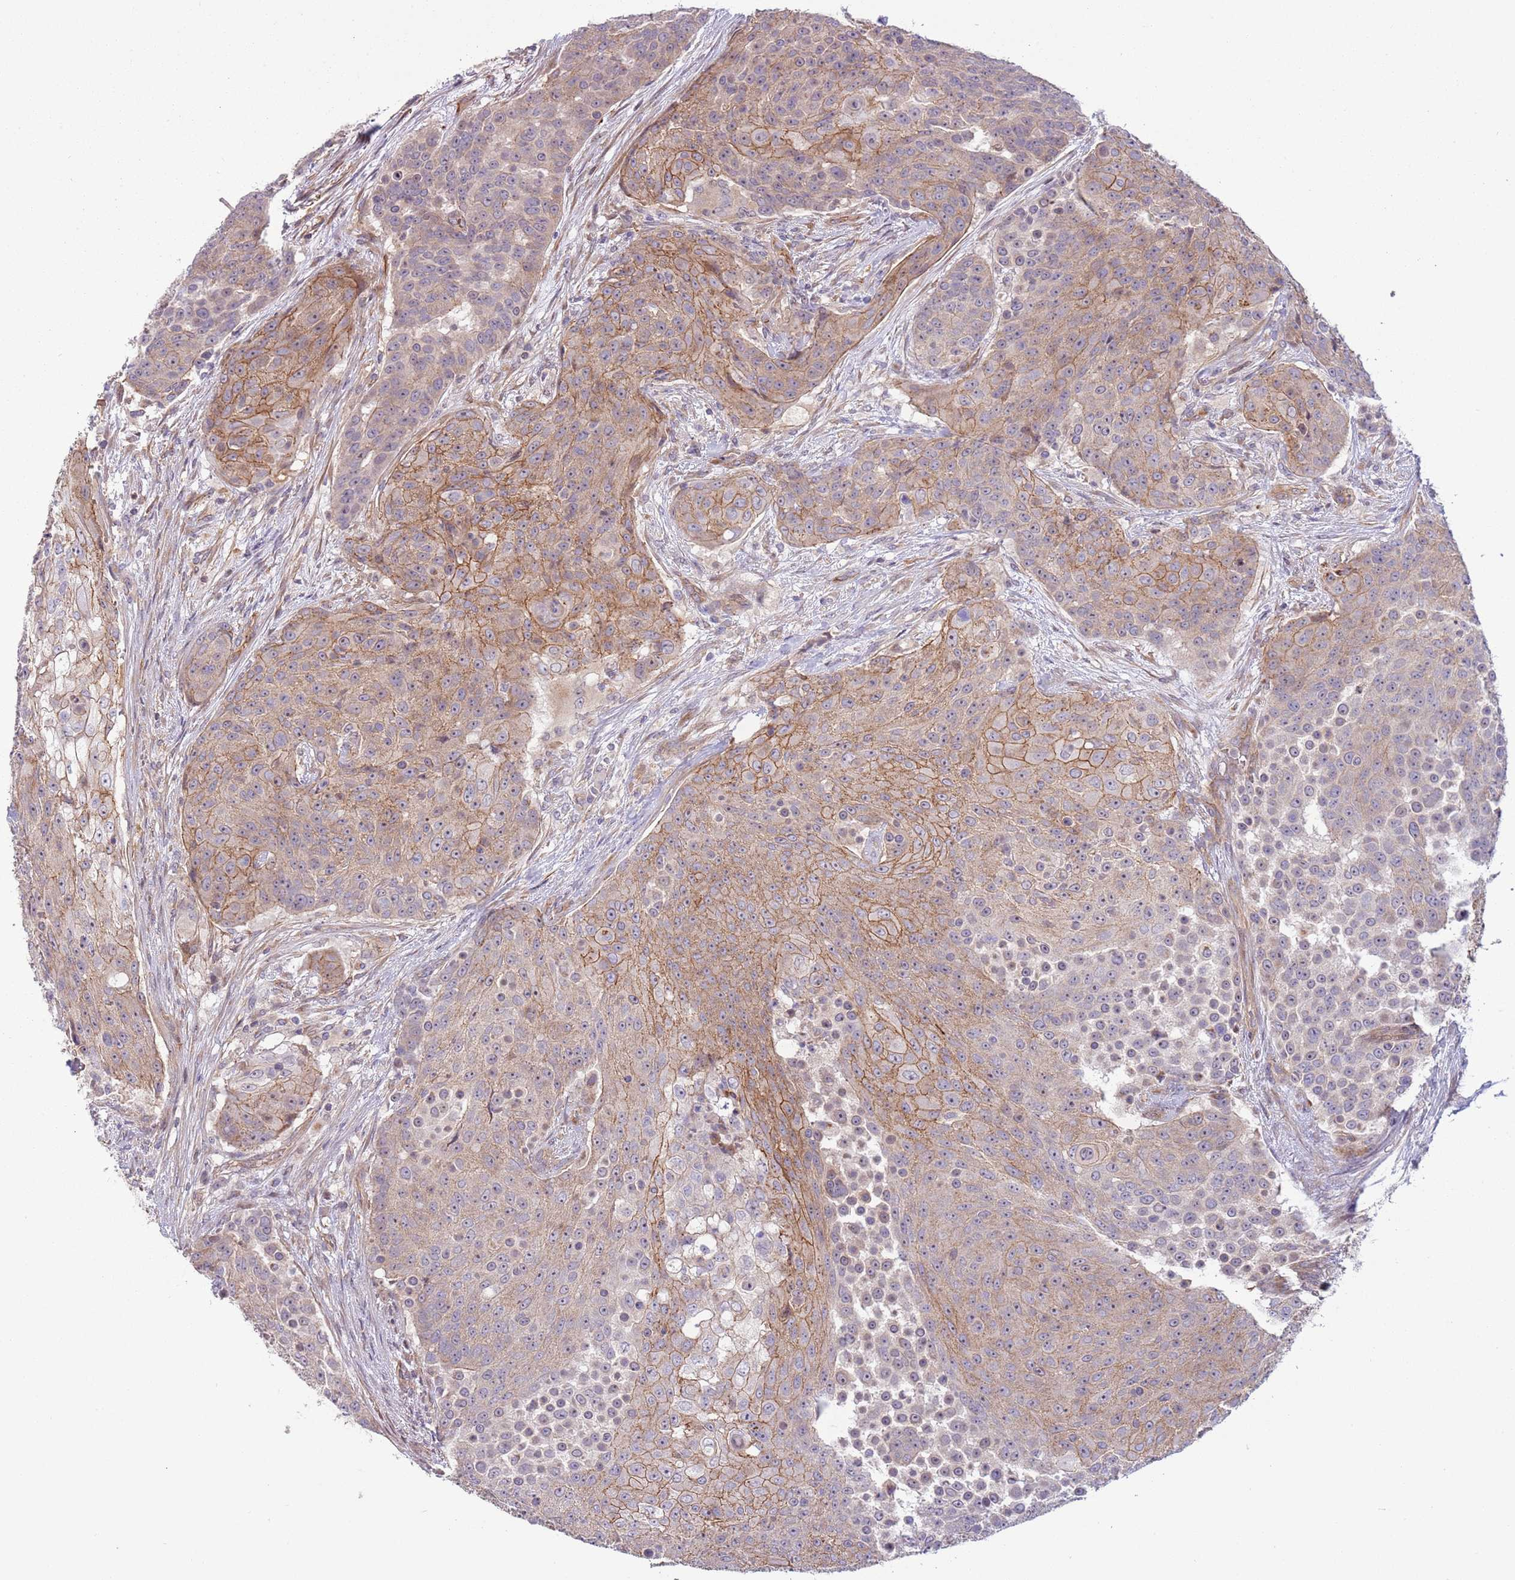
{"staining": {"intensity": "moderate", "quantity": ">75%", "location": "cytoplasmic/membranous"}, "tissue": "urothelial cancer", "cell_type": "Tumor cells", "image_type": "cancer", "snomed": [{"axis": "morphology", "description": "Urothelial carcinoma, High grade"}, {"axis": "topography", "description": "Urinary bladder"}], "caption": "Immunohistochemical staining of urothelial carcinoma (high-grade) exhibits medium levels of moderate cytoplasmic/membranous protein expression in about >75% of tumor cells.", "gene": "ITGB6", "patient": {"sex": "female", "age": 63}}